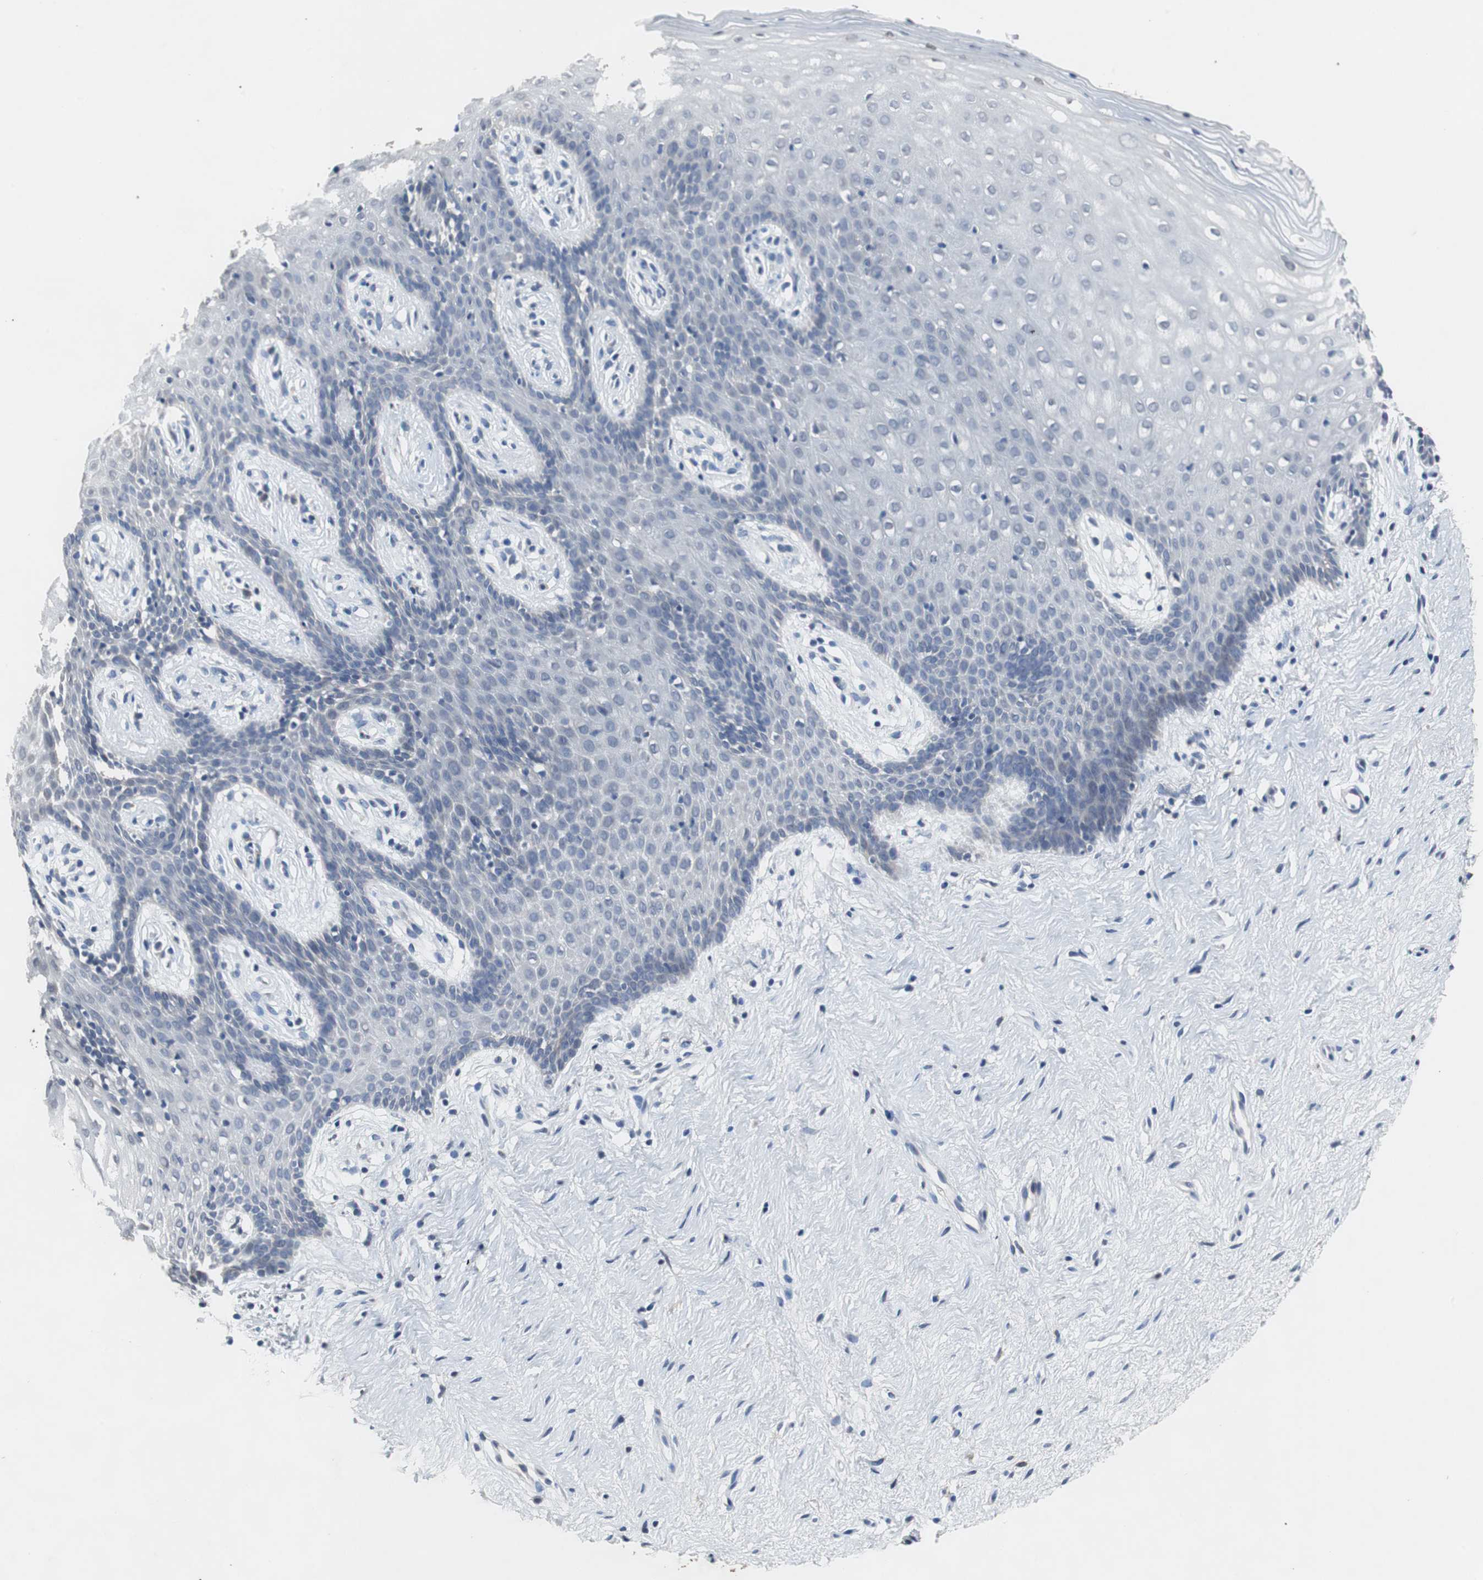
{"staining": {"intensity": "negative", "quantity": "none", "location": "none"}, "tissue": "vagina", "cell_type": "Squamous epithelial cells", "image_type": "normal", "snomed": [{"axis": "morphology", "description": "Normal tissue, NOS"}, {"axis": "topography", "description": "Vagina"}], "caption": "Protein analysis of unremarkable vagina reveals no significant staining in squamous epithelial cells. (IHC, brightfield microscopy, high magnification).", "gene": "RBM47", "patient": {"sex": "female", "age": 44}}